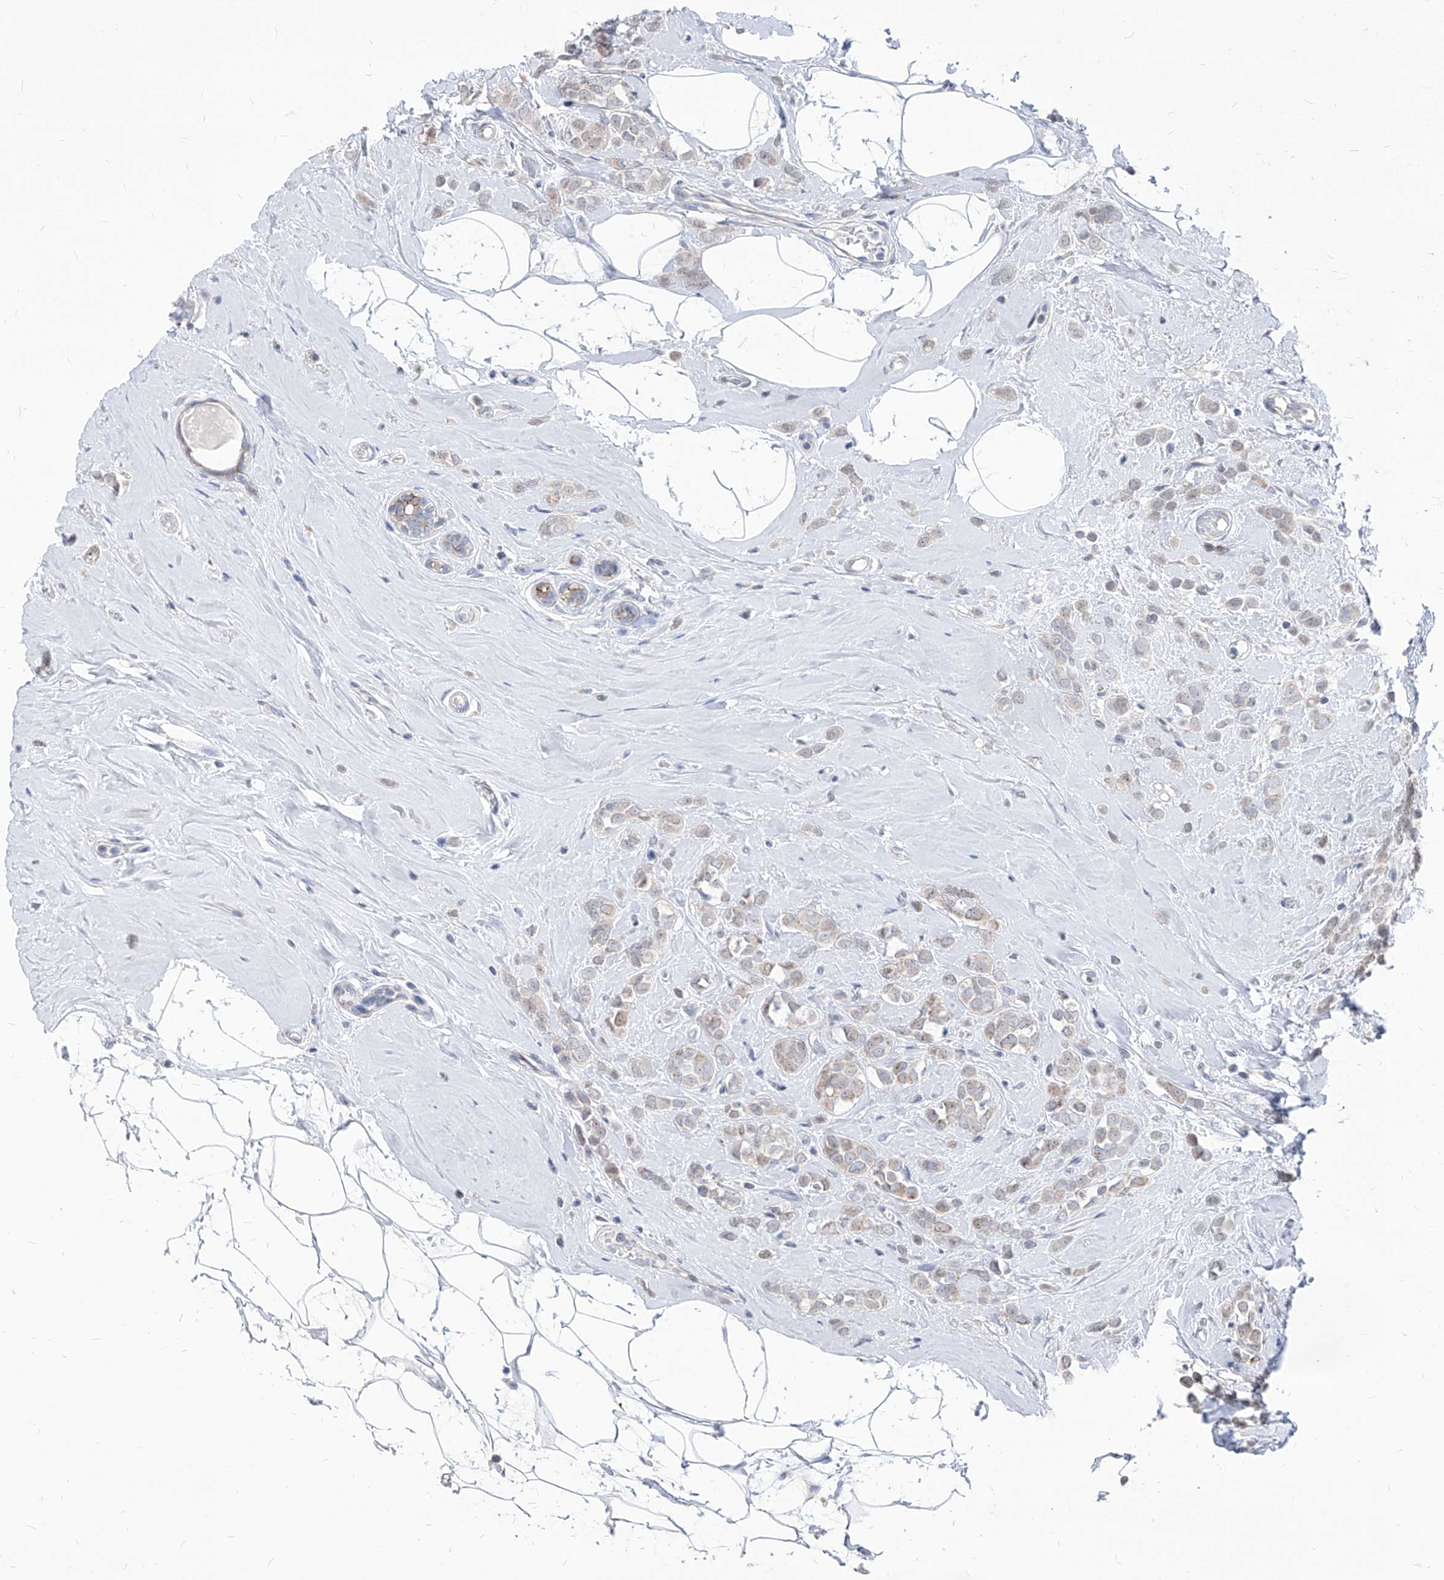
{"staining": {"intensity": "weak", "quantity": "<25%", "location": "cytoplasmic/membranous"}, "tissue": "breast cancer", "cell_type": "Tumor cells", "image_type": "cancer", "snomed": [{"axis": "morphology", "description": "Lobular carcinoma"}, {"axis": "topography", "description": "Breast"}], "caption": "Photomicrograph shows no protein positivity in tumor cells of breast cancer tissue. (DAB (3,3'-diaminobenzidine) immunohistochemistry (IHC), high magnification).", "gene": "AGPS", "patient": {"sex": "female", "age": 47}}